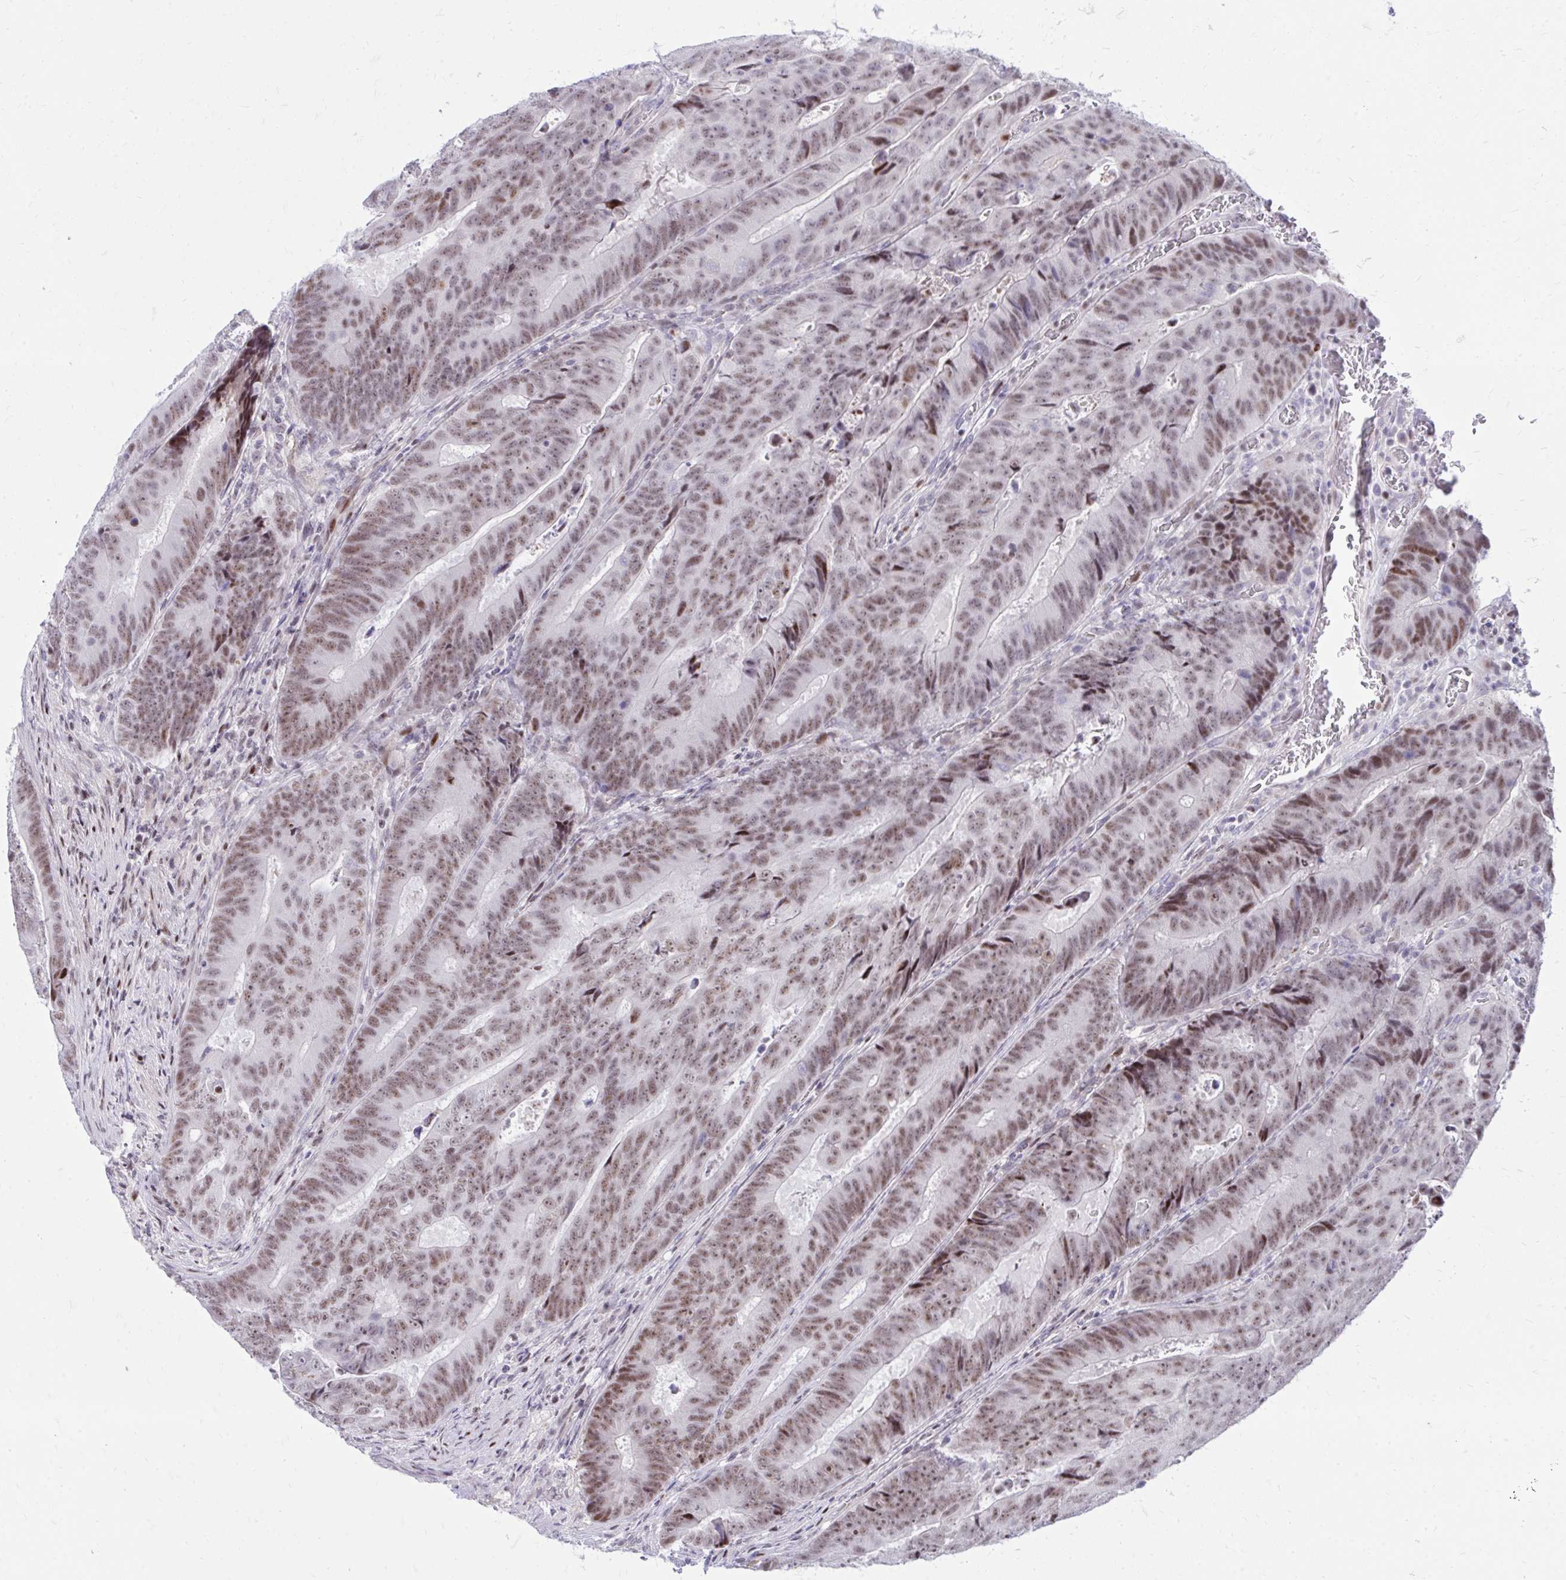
{"staining": {"intensity": "moderate", "quantity": ">75%", "location": "nuclear"}, "tissue": "colorectal cancer", "cell_type": "Tumor cells", "image_type": "cancer", "snomed": [{"axis": "morphology", "description": "Adenocarcinoma, NOS"}, {"axis": "topography", "description": "Colon"}], "caption": "Tumor cells reveal moderate nuclear expression in approximately >75% of cells in adenocarcinoma (colorectal). Immunohistochemistry (ihc) stains the protein of interest in brown and the nuclei are stained blue.", "gene": "C14orf39", "patient": {"sex": "female", "age": 48}}